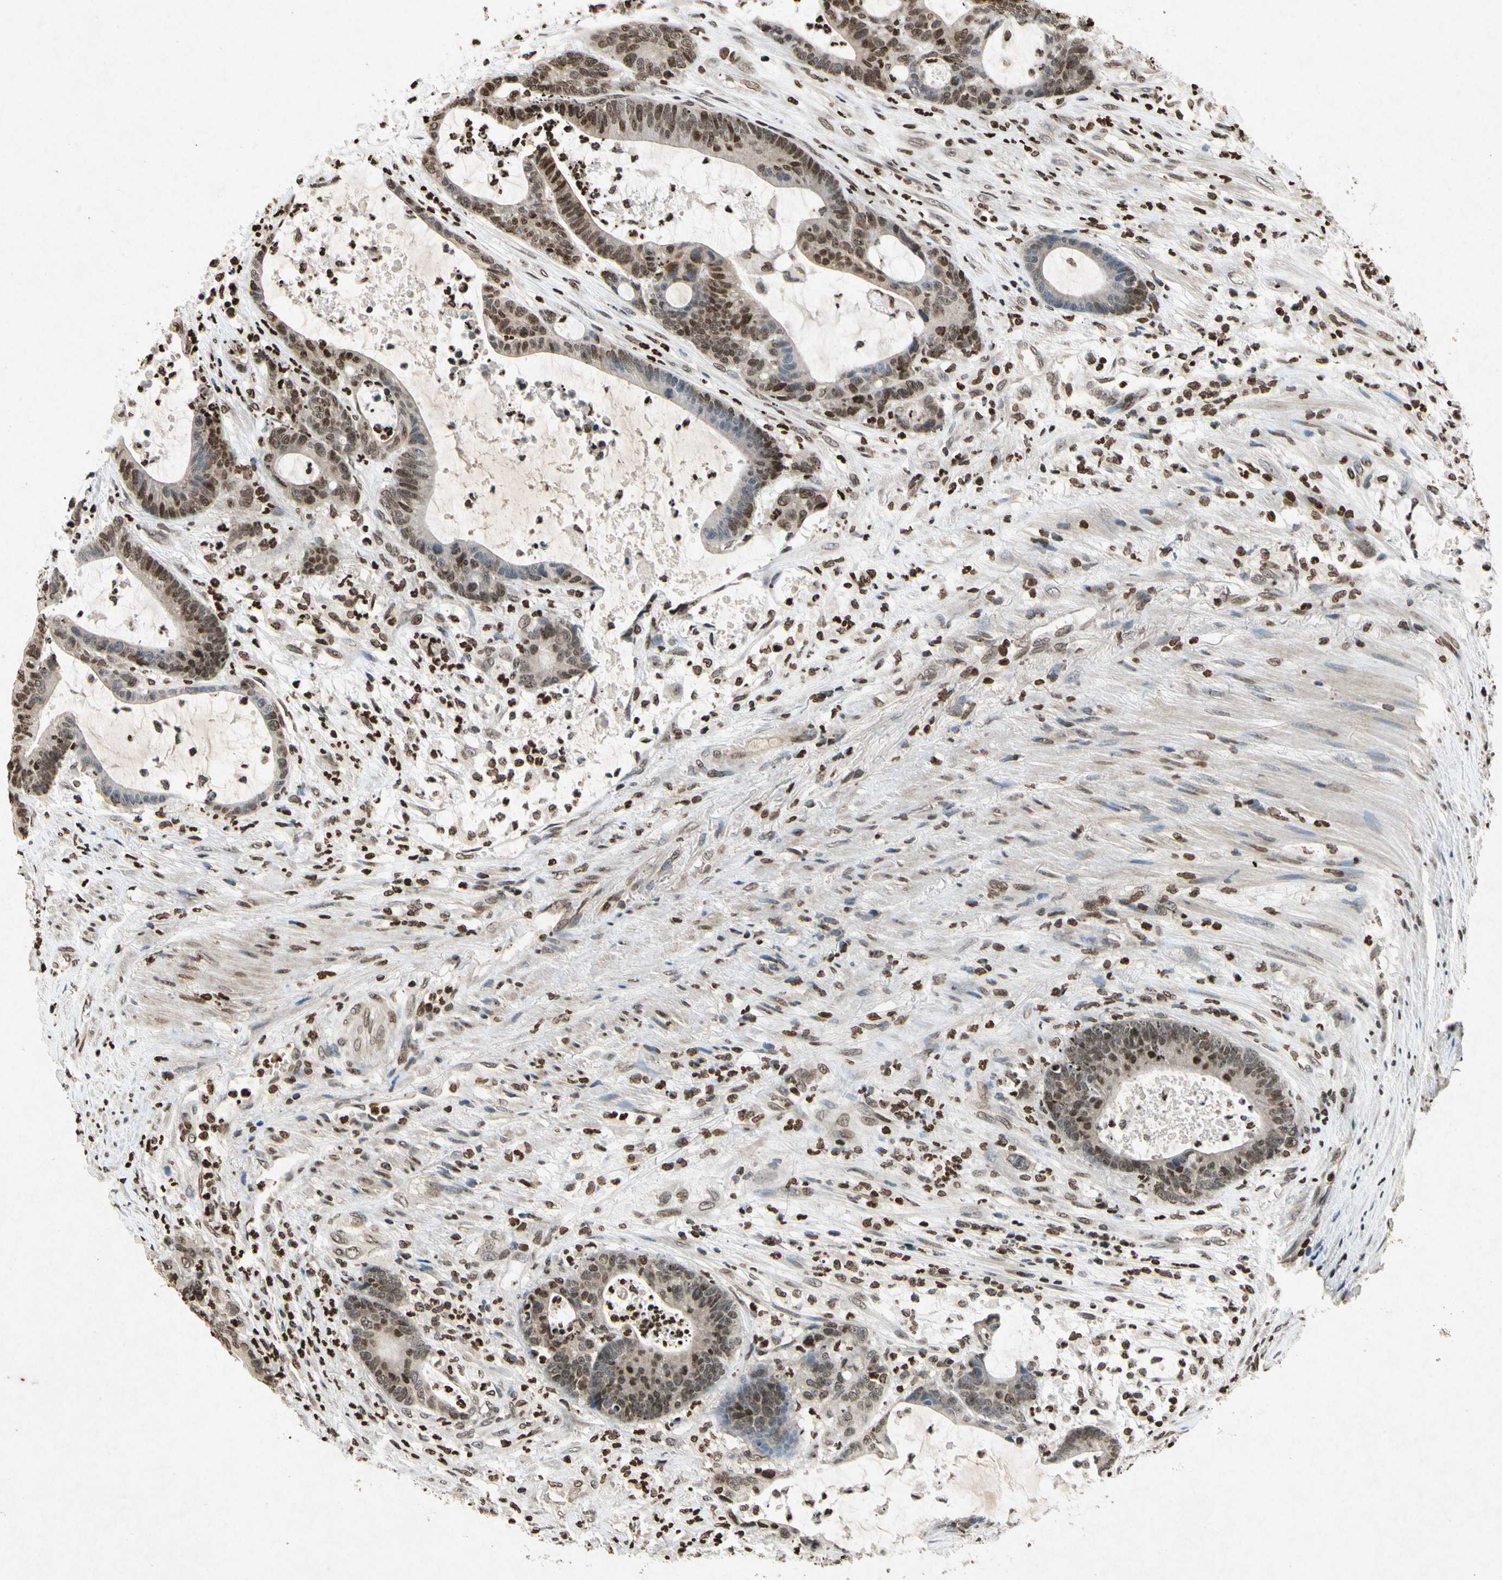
{"staining": {"intensity": "moderate", "quantity": ">75%", "location": "nuclear"}, "tissue": "colorectal cancer", "cell_type": "Tumor cells", "image_type": "cancer", "snomed": [{"axis": "morphology", "description": "Adenocarcinoma, NOS"}, {"axis": "topography", "description": "Colon"}], "caption": "This is a histology image of immunohistochemistry staining of colorectal cancer, which shows moderate expression in the nuclear of tumor cells.", "gene": "HOXB3", "patient": {"sex": "female", "age": 84}}